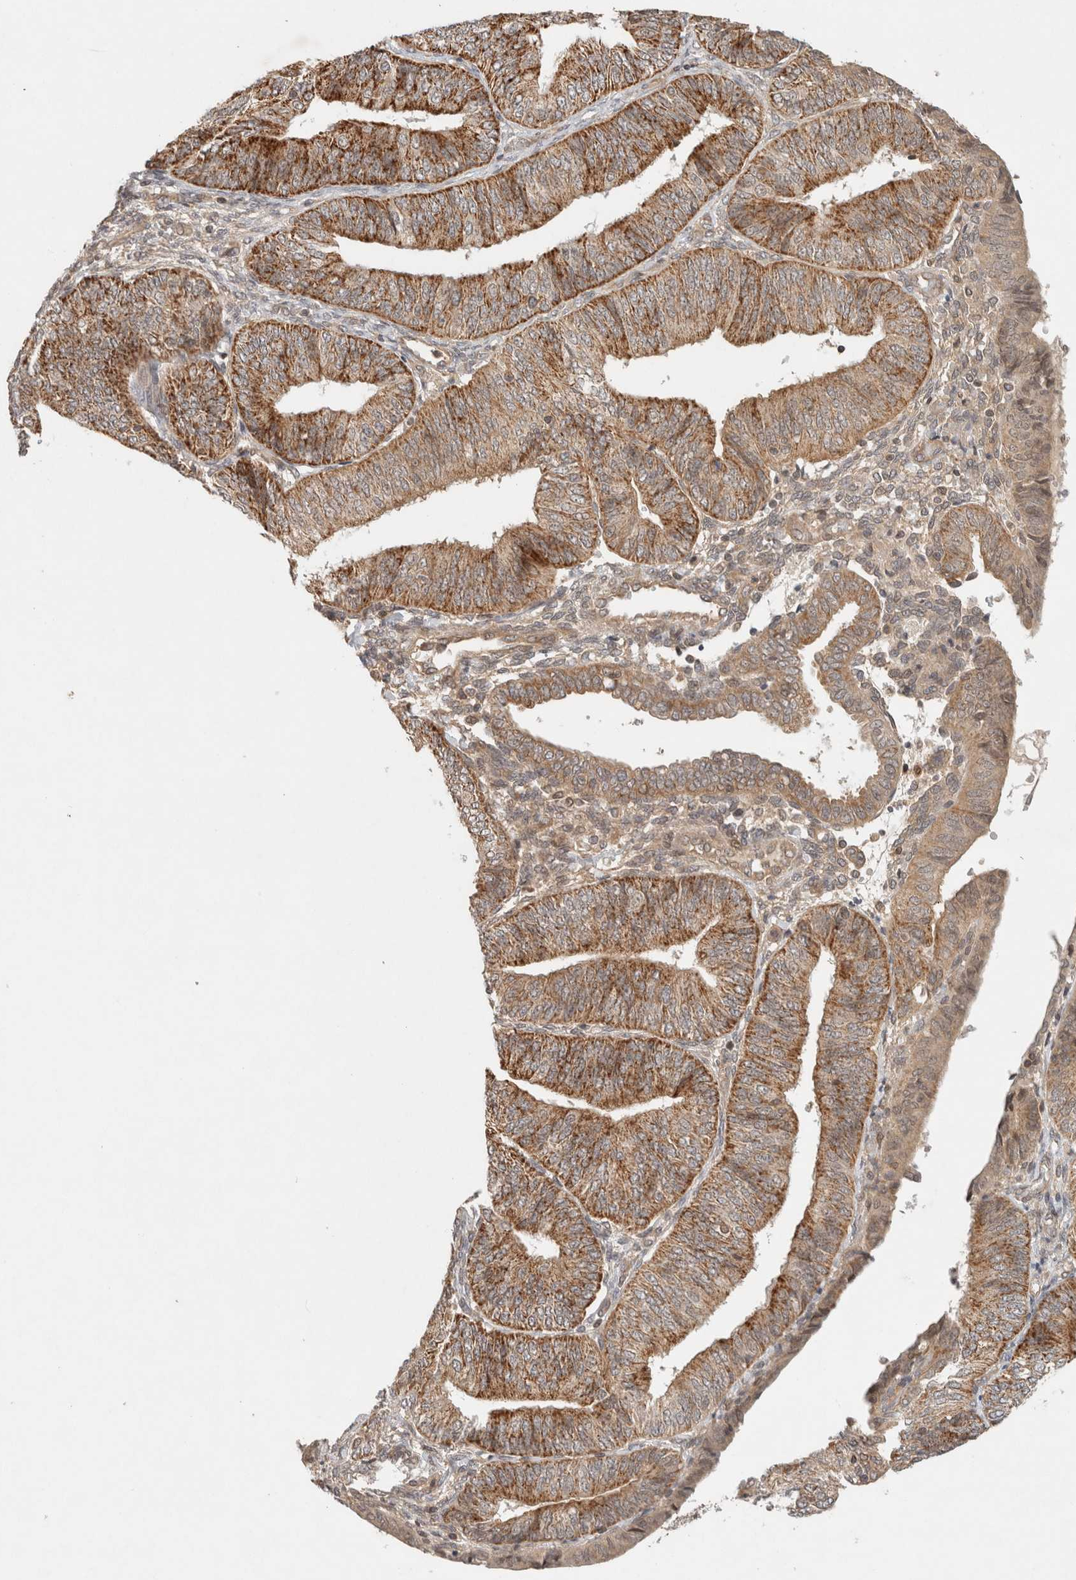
{"staining": {"intensity": "moderate", "quantity": ">75%", "location": "cytoplasmic/membranous"}, "tissue": "endometrial cancer", "cell_type": "Tumor cells", "image_type": "cancer", "snomed": [{"axis": "morphology", "description": "Adenocarcinoma, NOS"}, {"axis": "topography", "description": "Endometrium"}], "caption": "A medium amount of moderate cytoplasmic/membranous positivity is identified in about >75% of tumor cells in adenocarcinoma (endometrial) tissue. Using DAB (brown) and hematoxylin (blue) stains, captured at high magnification using brightfield microscopy.", "gene": "CAAP1", "patient": {"sex": "female", "age": 58}}